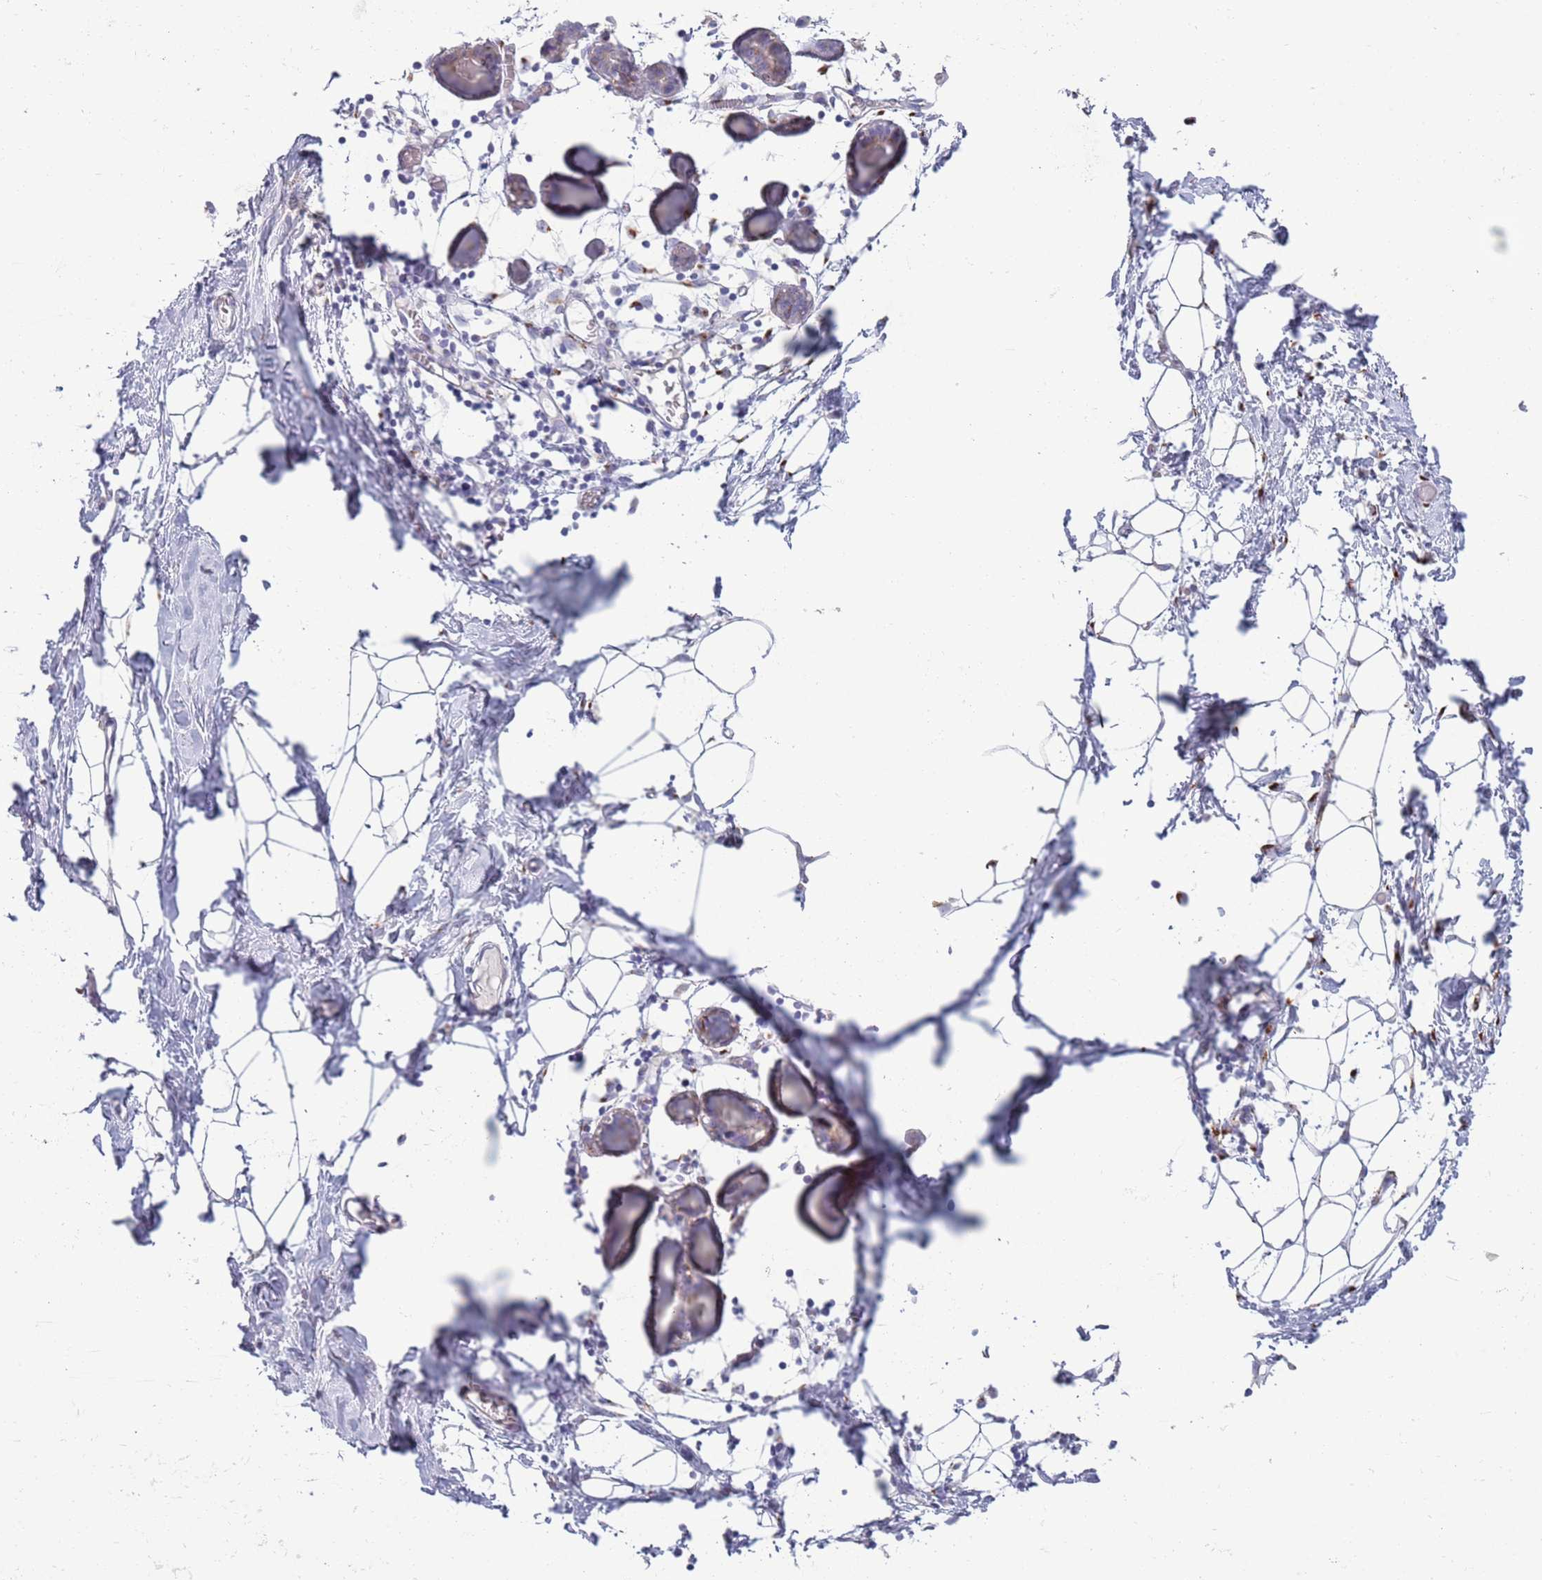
{"staining": {"intensity": "negative", "quantity": "none", "location": "none"}, "tissue": "breast", "cell_type": "Adipocytes", "image_type": "normal", "snomed": [{"axis": "morphology", "description": "Normal tissue, NOS"}, {"axis": "topography", "description": "Breast"}], "caption": "Immunohistochemical staining of normal human breast shows no significant positivity in adipocytes.", "gene": "ACSBG1", "patient": {"sex": "female", "age": 27}}